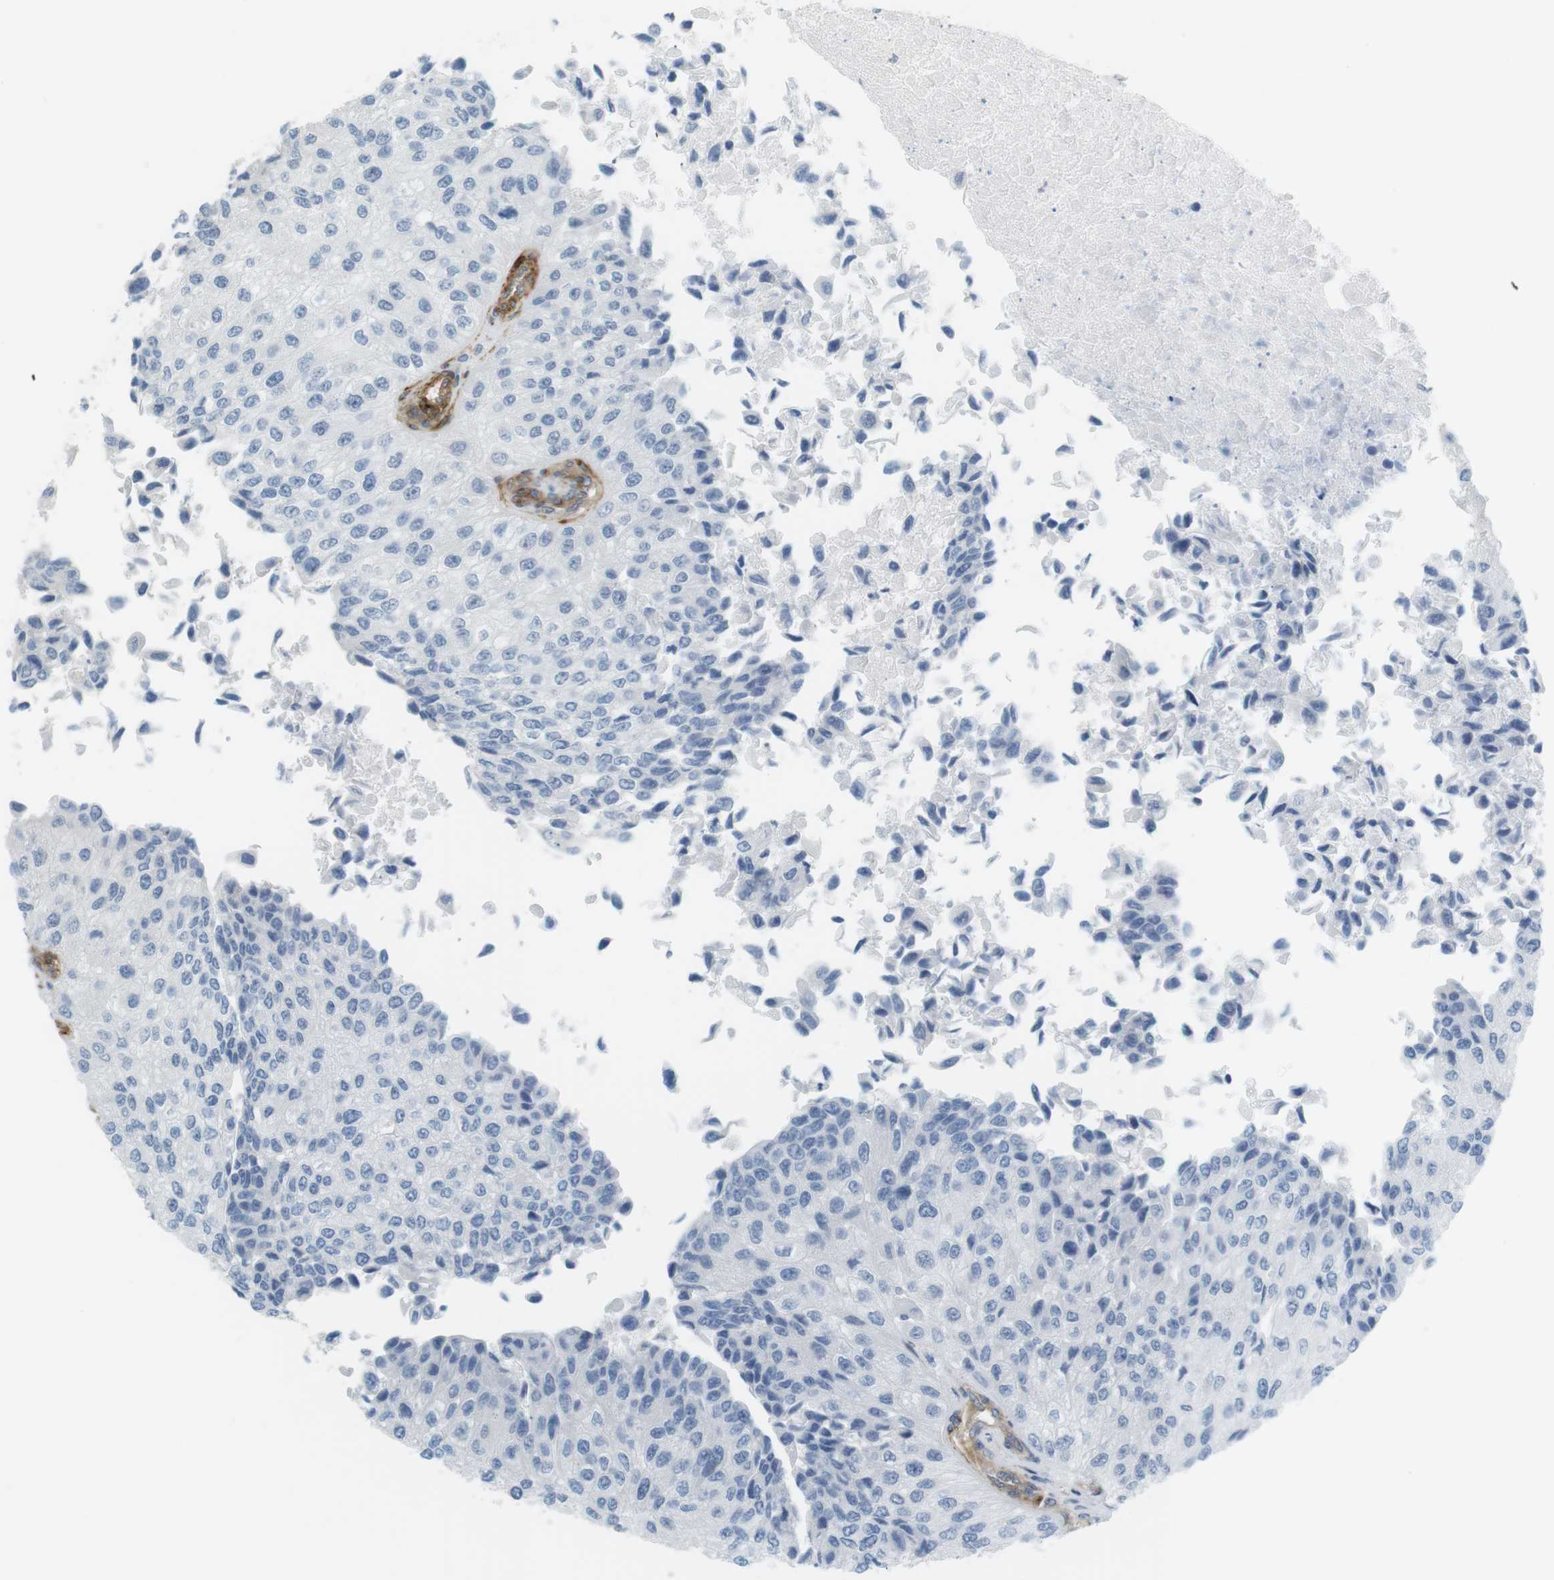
{"staining": {"intensity": "negative", "quantity": "none", "location": "none"}, "tissue": "urothelial cancer", "cell_type": "Tumor cells", "image_type": "cancer", "snomed": [{"axis": "morphology", "description": "Urothelial carcinoma, High grade"}, {"axis": "topography", "description": "Kidney"}, {"axis": "topography", "description": "Urinary bladder"}], "caption": "Immunohistochemical staining of urothelial cancer displays no significant positivity in tumor cells.", "gene": "F2R", "patient": {"sex": "male", "age": 77}}